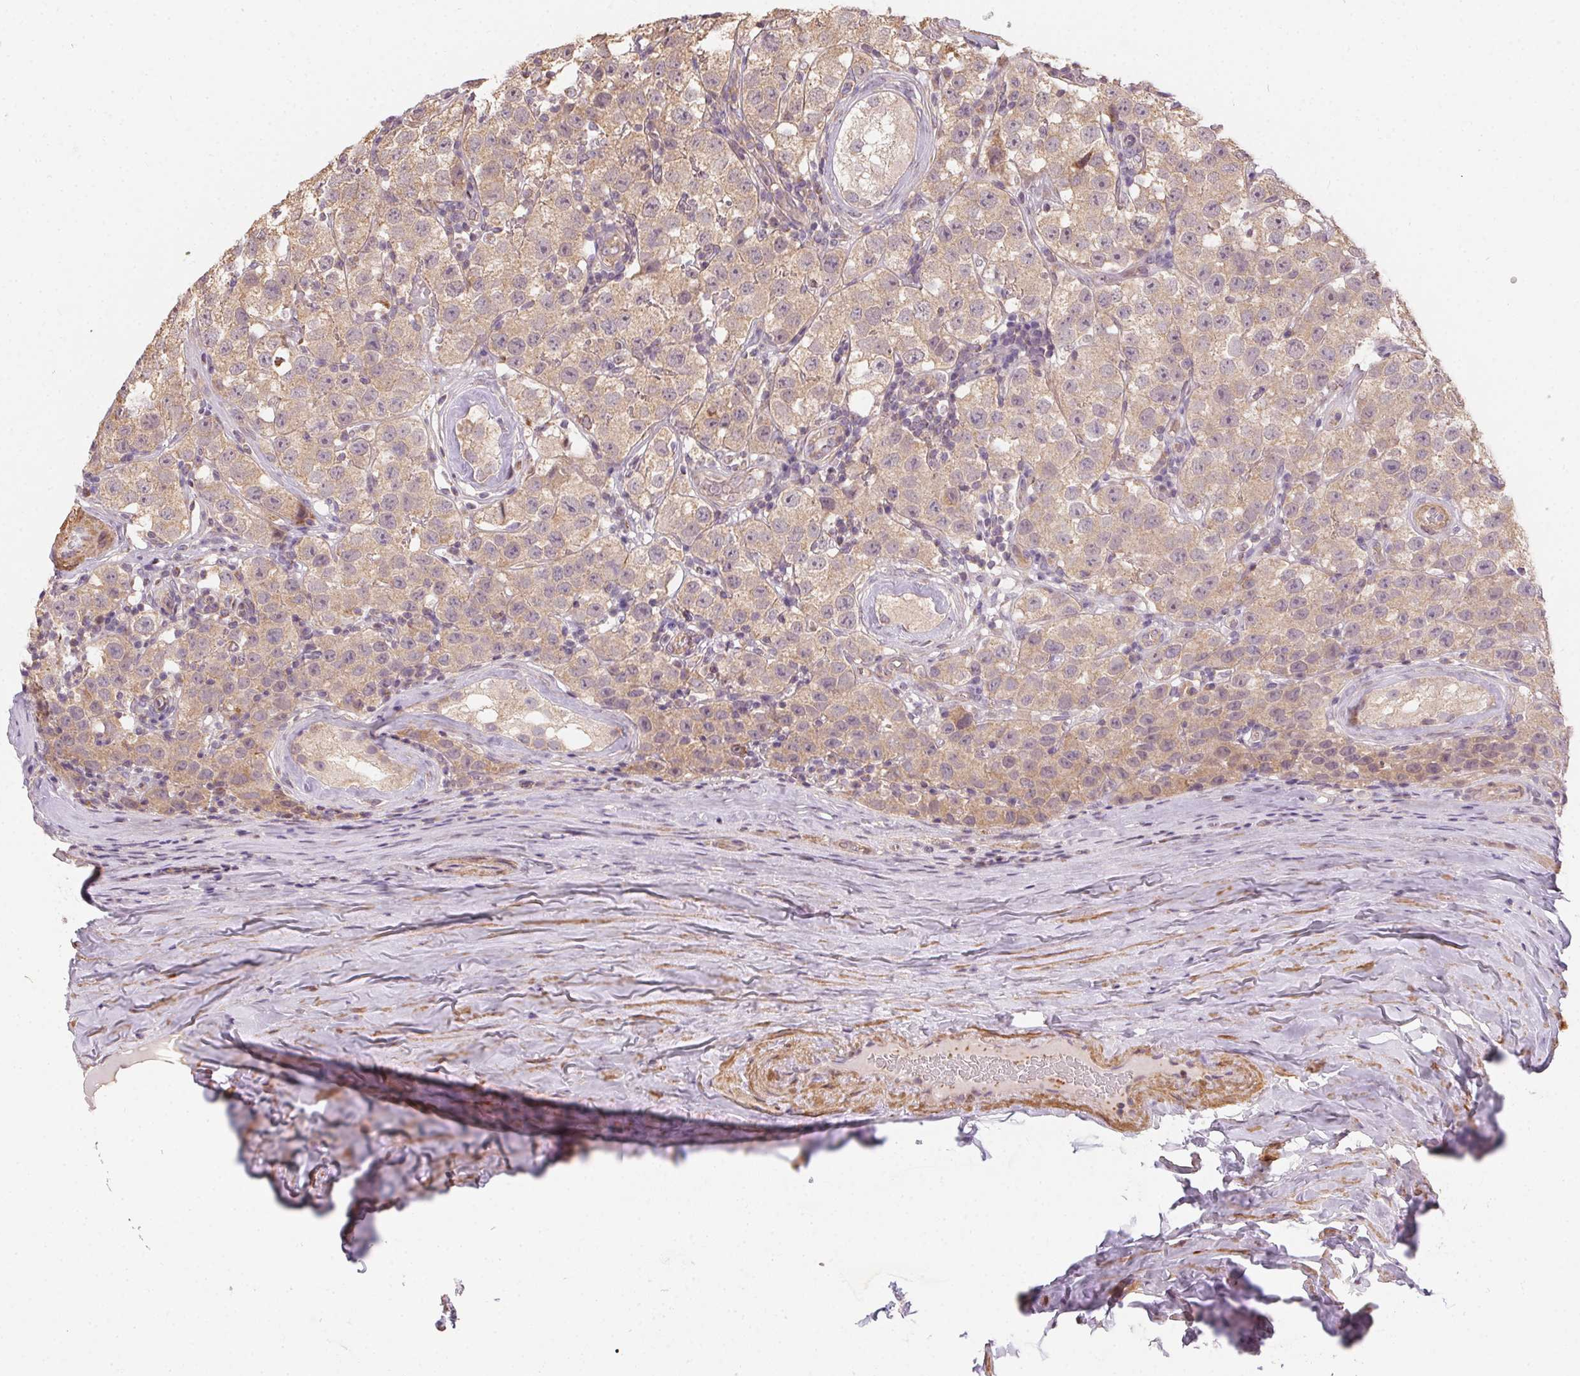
{"staining": {"intensity": "weak", "quantity": ">75%", "location": "cytoplasmic/membranous"}, "tissue": "testis cancer", "cell_type": "Tumor cells", "image_type": "cancer", "snomed": [{"axis": "morphology", "description": "Seminoma, NOS"}, {"axis": "topography", "description": "Testis"}], "caption": "Immunohistochemical staining of human testis cancer (seminoma) demonstrates low levels of weak cytoplasmic/membranous protein staining in approximately >75% of tumor cells. The staining was performed using DAB to visualize the protein expression in brown, while the nuclei were stained in blue with hematoxylin (Magnification: 20x).", "gene": "REV3L", "patient": {"sex": "male", "age": 34}}